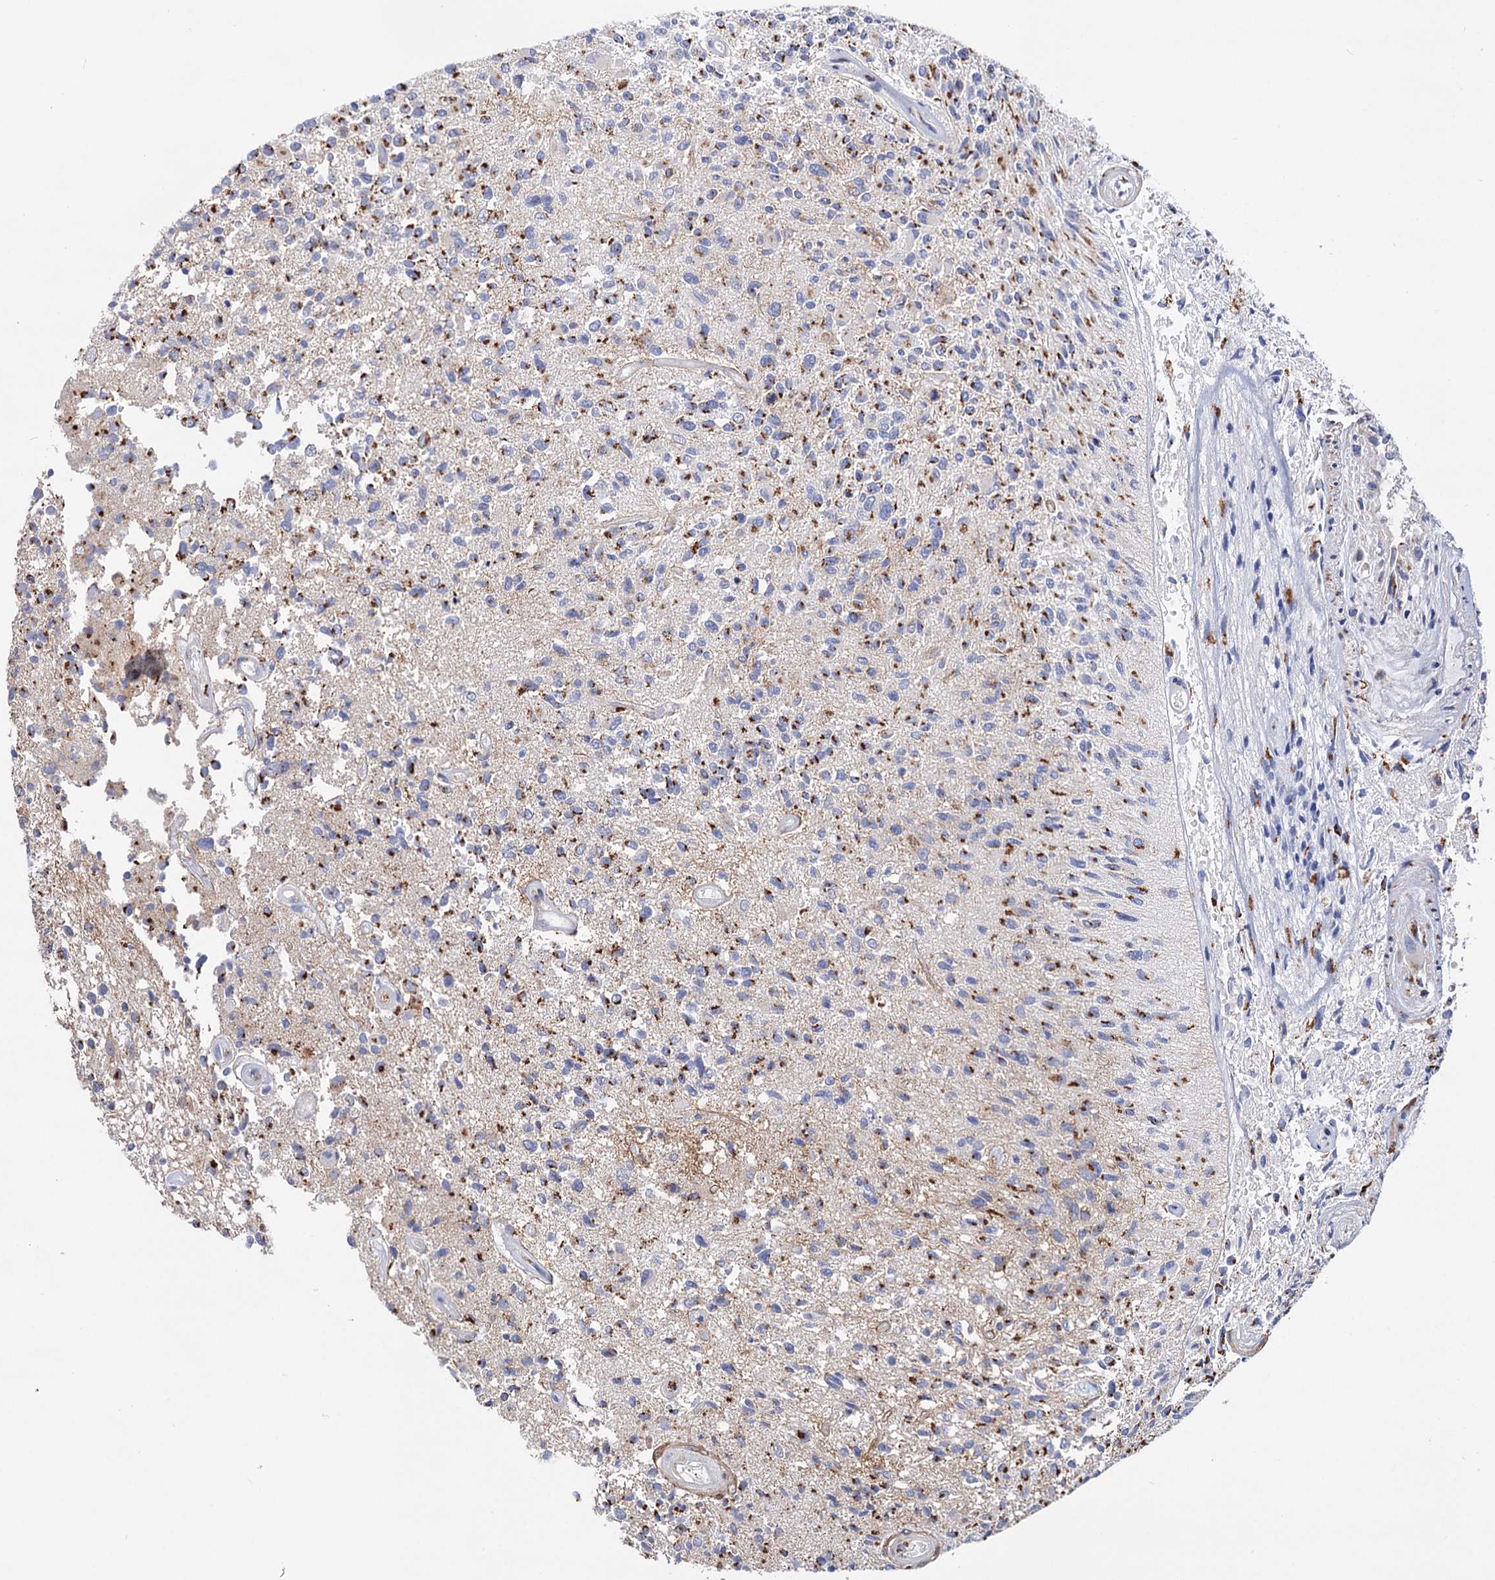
{"staining": {"intensity": "moderate", "quantity": "25%-75%", "location": "cytoplasmic/membranous"}, "tissue": "glioma", "cell_type": "Tumor cells", "image_type": "cancer", "snomed": [{"axis": "morphology", "description": "Glioma, malignant, High grade"}, {"axis": "morphology", "description": "Glioblastoma, NOS"}, {"axis": "topography", "description": "Brain"}], "caption": "Malignant glioma (high-grade) tissue demonstrates moderate cytoplasmic/membranous expression in about 25%-75% of tumor cells", "gene": "C11orf96", "patient": {"sex": "male", "age": 60}}